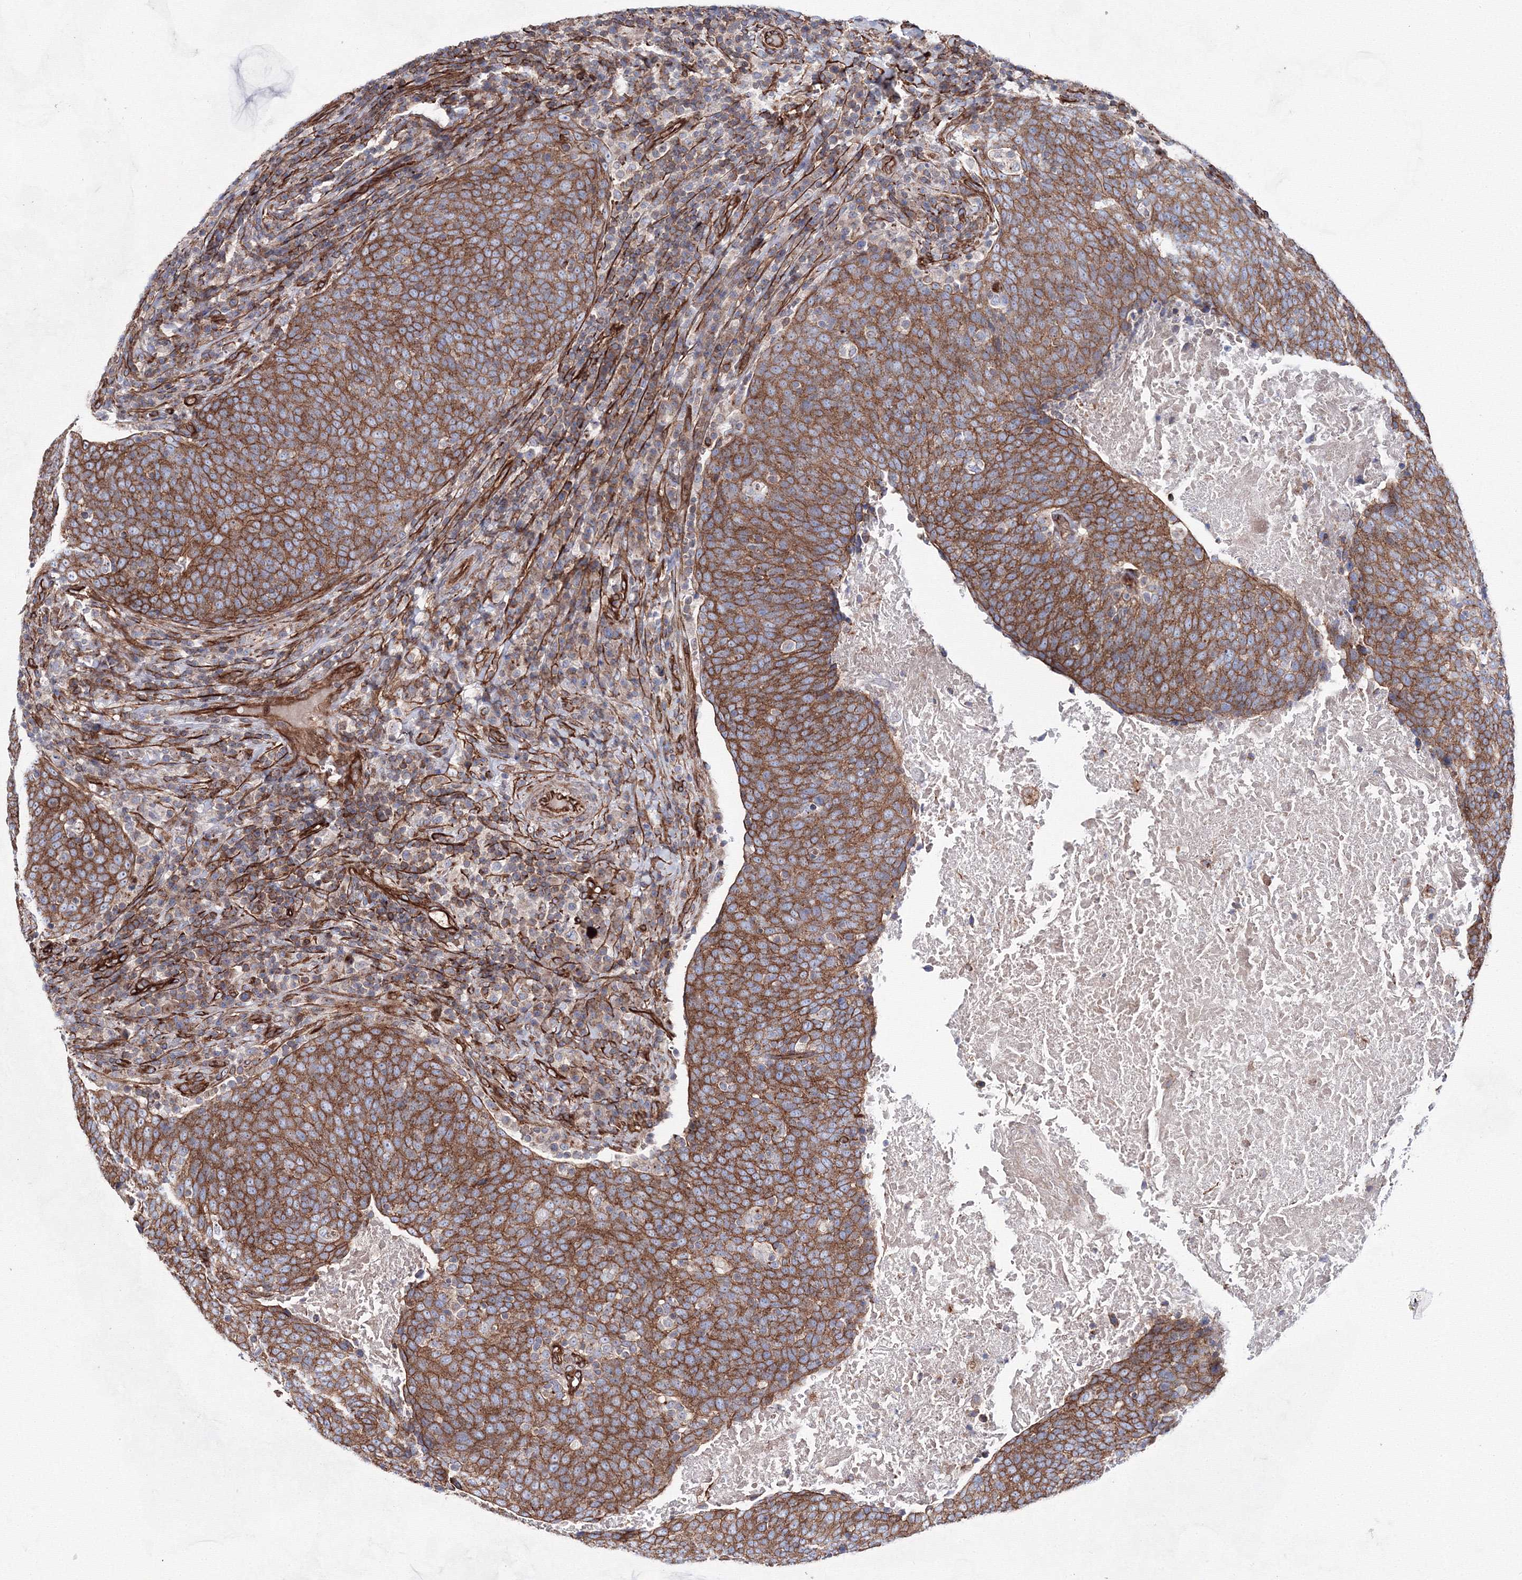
{"staining": {"intensity": "moderate", "quantity": ">75%", "location": "cytoplasmic/membranous"}, "tissue": "head and neck cancer", "cell_type": "Tumor cells", "image_type": "cancer", "snomed": [{"axis": "morphology", "description": "Squamous cell carcinoma, NOS"}, {"axis": "morphology", "description": "Squamous cell carcinoma, metastatic, NOS"}, {"axis": "topography", "description": "Lymph node"}, {"axis": "topography", "description": "Head-Neck"}], "caption": "Head and neck squamous cell carcinoma stained with DAB (3,3'-diaminobenzidine) immunohistochemistry (IHC) reveals medium levels of moderate cytoplasmic/membranous staining in approximately >75% of tumor cells.", "gene": "ANKRD37", "patient": {"sex": "male", "age": 62}}